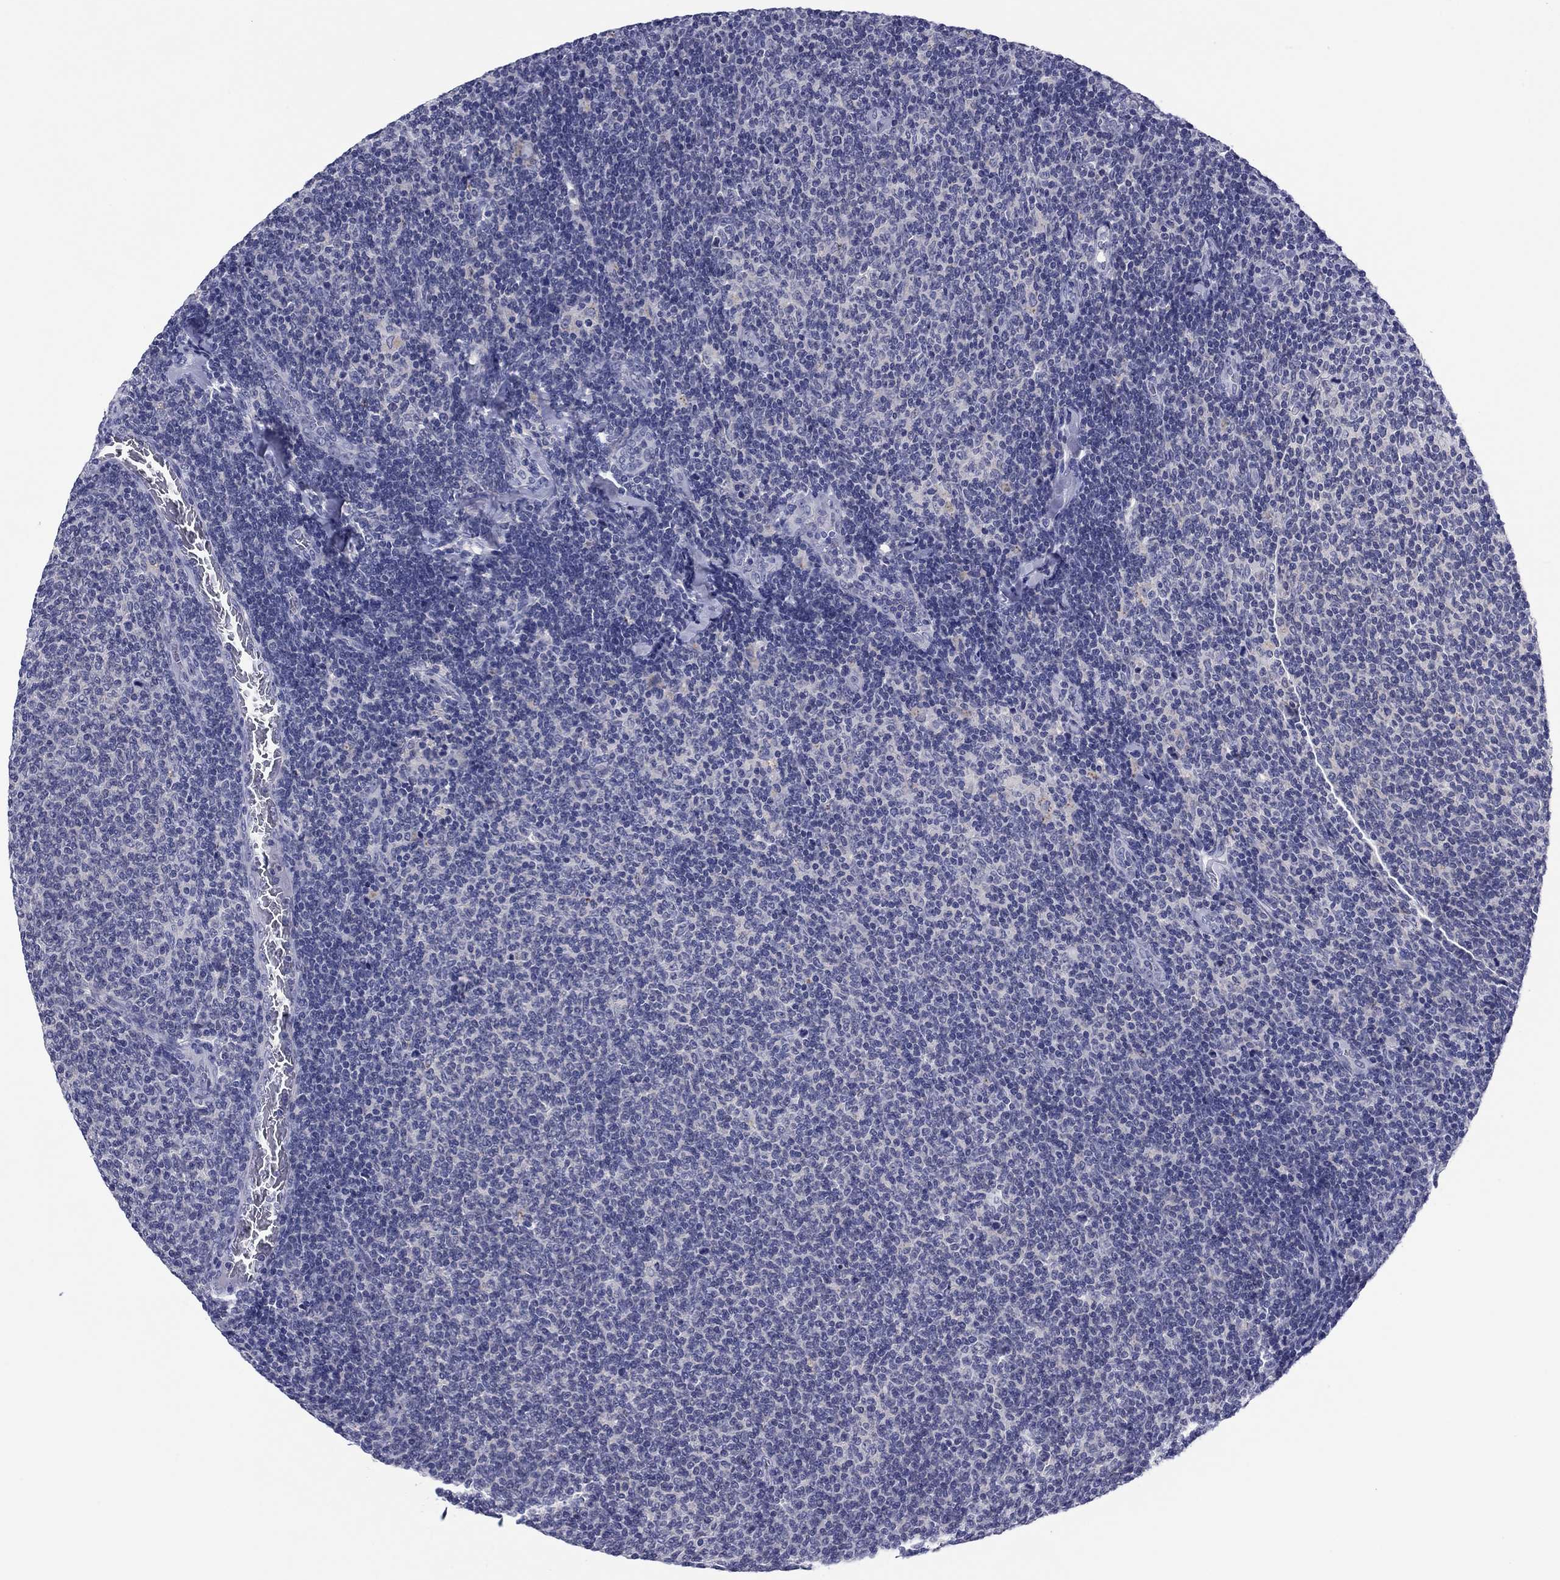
{"staining": {"intensity": "negative", "quantity": "none", "location": "none"}, "tissue": "lymphoma", "cell_type": "Tumor cells", "image_type": "cancer", "snomed": [{"axis": "morphology", "description": "Malignant lymphoma, non-Hodgkin's type, Low grade"}, {"axis": "topography", "description": "Lymph node"}], "caption": "The photomicrograph demonstrates no significant staining in tumor cells of low-grade malignant lymphoma, non-Hodgkin's type. Nuclei are stained in blue.", "gene": "TCFL5", "patient": {"sex": "male", "age": 52}}